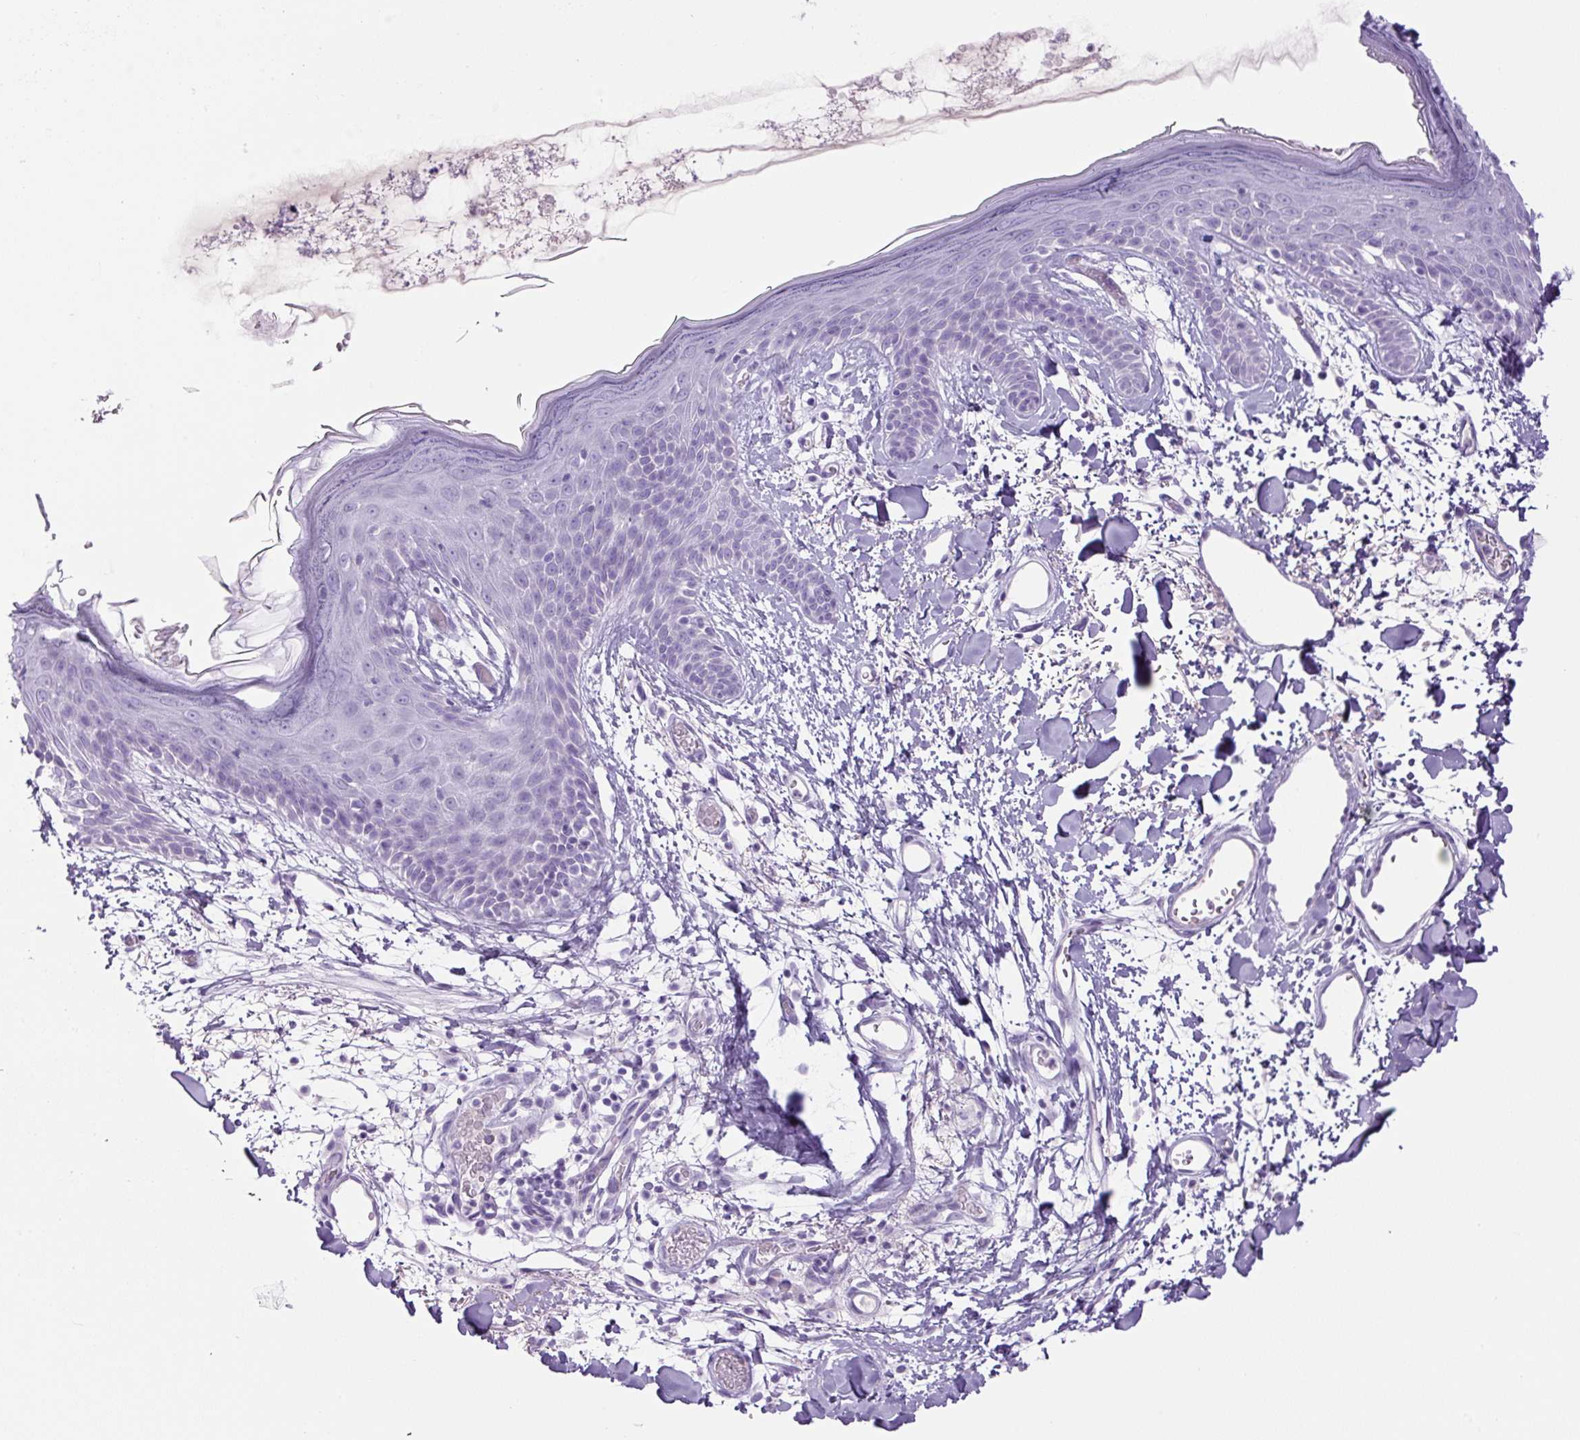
{"staining": {"intensity": "negative", "quantity": "none", "location": "none"}, "tissue": "skin", "cell_type": "Fibroblasts", "image_type": "normal", "snomed": [{"axis": "morphology", "description": "Normal tissue, NOS"}, {"axis": "topography", "description": "Skin"}], "caption": "The immunohistochemistry (IHC) histopathology image has no significant positivity in fibroblasts of skin.", "gene": "RSPO4", "patient": {"sex": "male", "age": 79}}